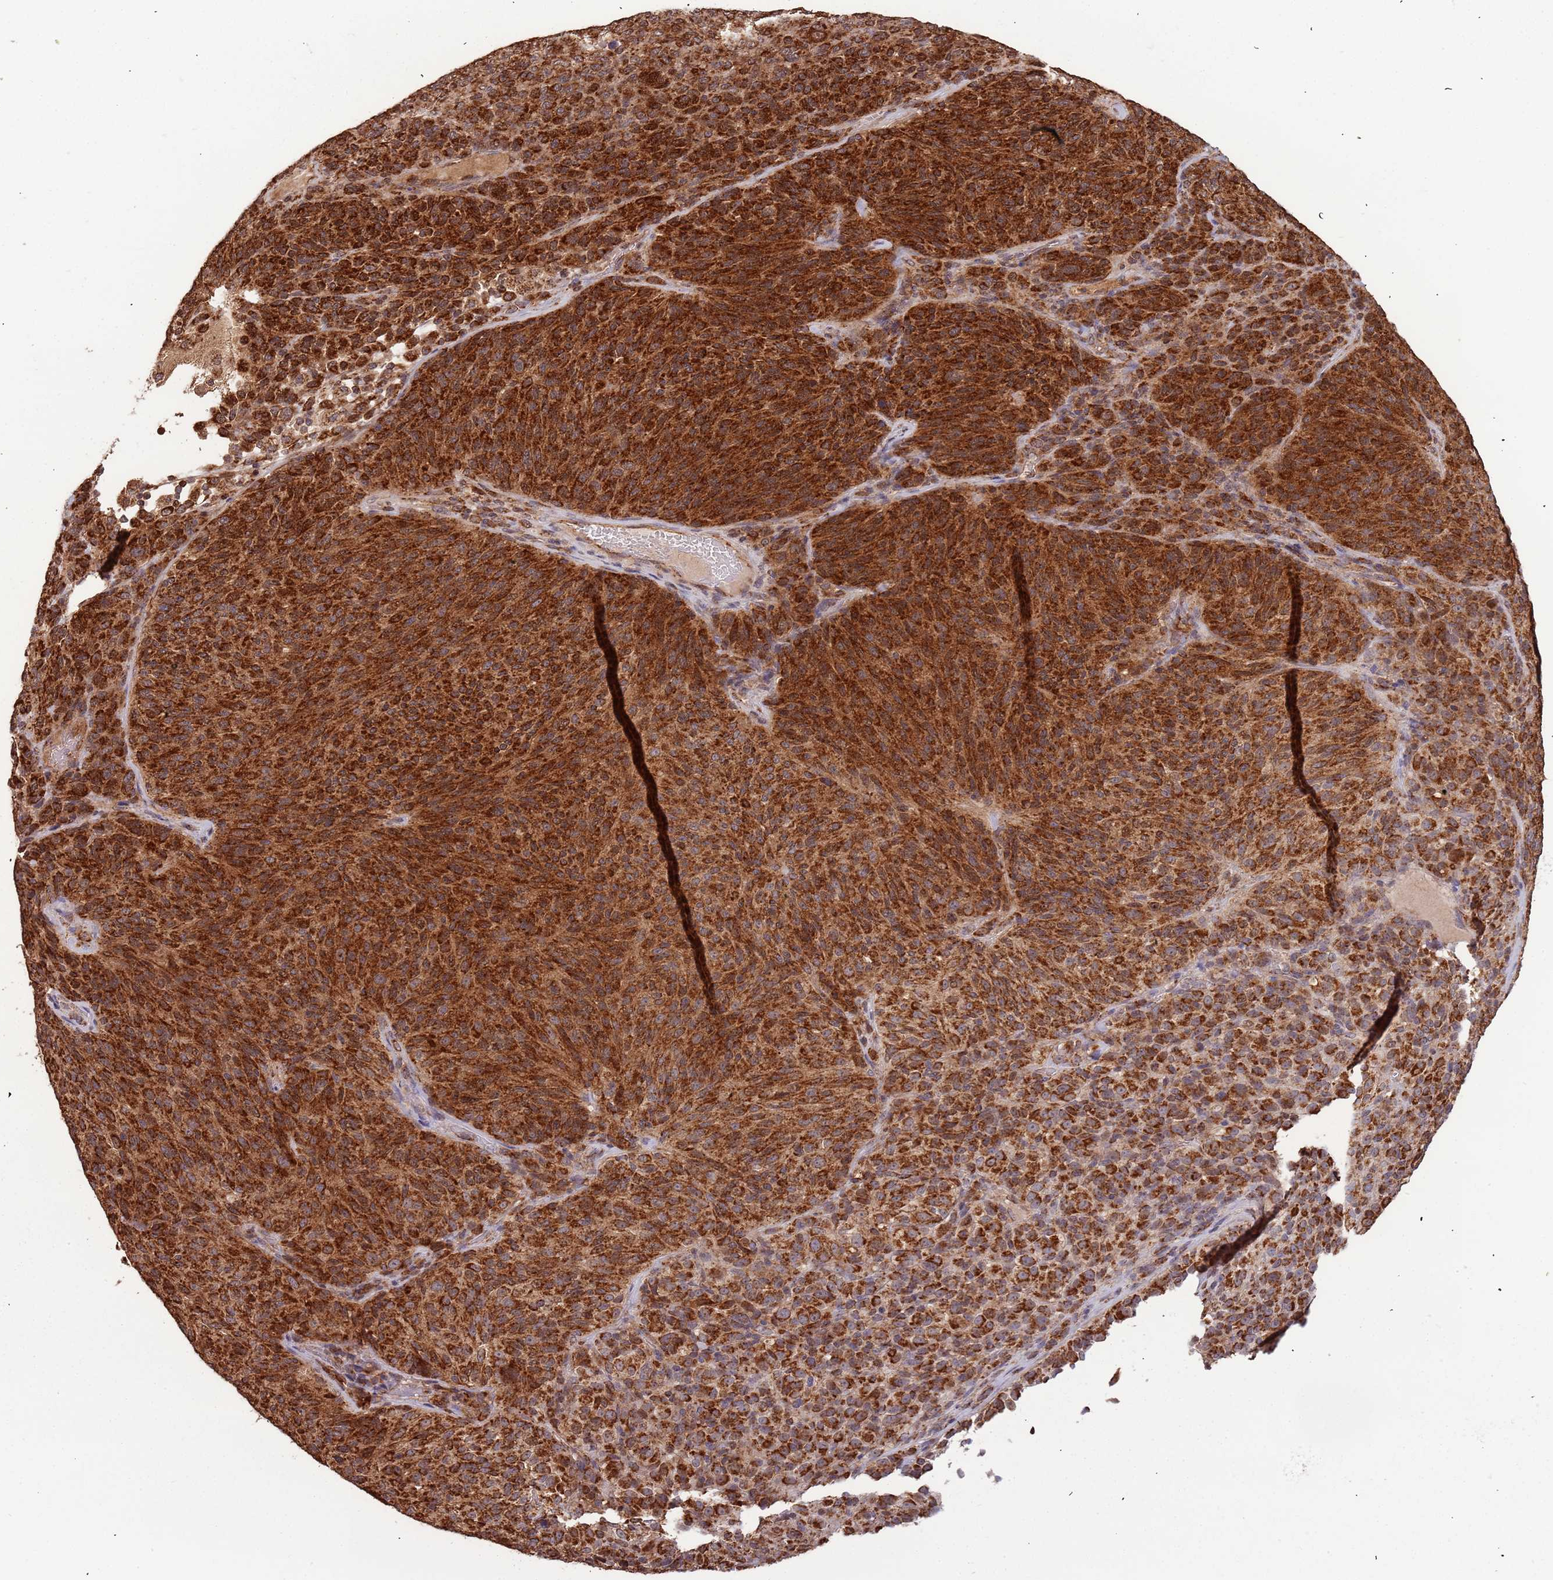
{"staining": {"intensity": "strong", "quantity": ">75%", "location": "cytoplasmic/membranous"}, "tissue": "melanoma", "cell_type": "Tumor cells", "image_type": "cancer", "snomed": [{"axis": "morphology", "description": "Malignant melanoma, Metastatic site"}, {"axis": "topography", "description": "Brain"}], "caption": "IHC (DAB (3,3'-diaminobenzidine)) staining of human malignant melanoma (metastatic site) displays strong cytoplasmic/membranous protein positivity in approximately >75% of tumor cells.", "gene": "IL17RD", "patient": {"sex": "female", "age": 56}}